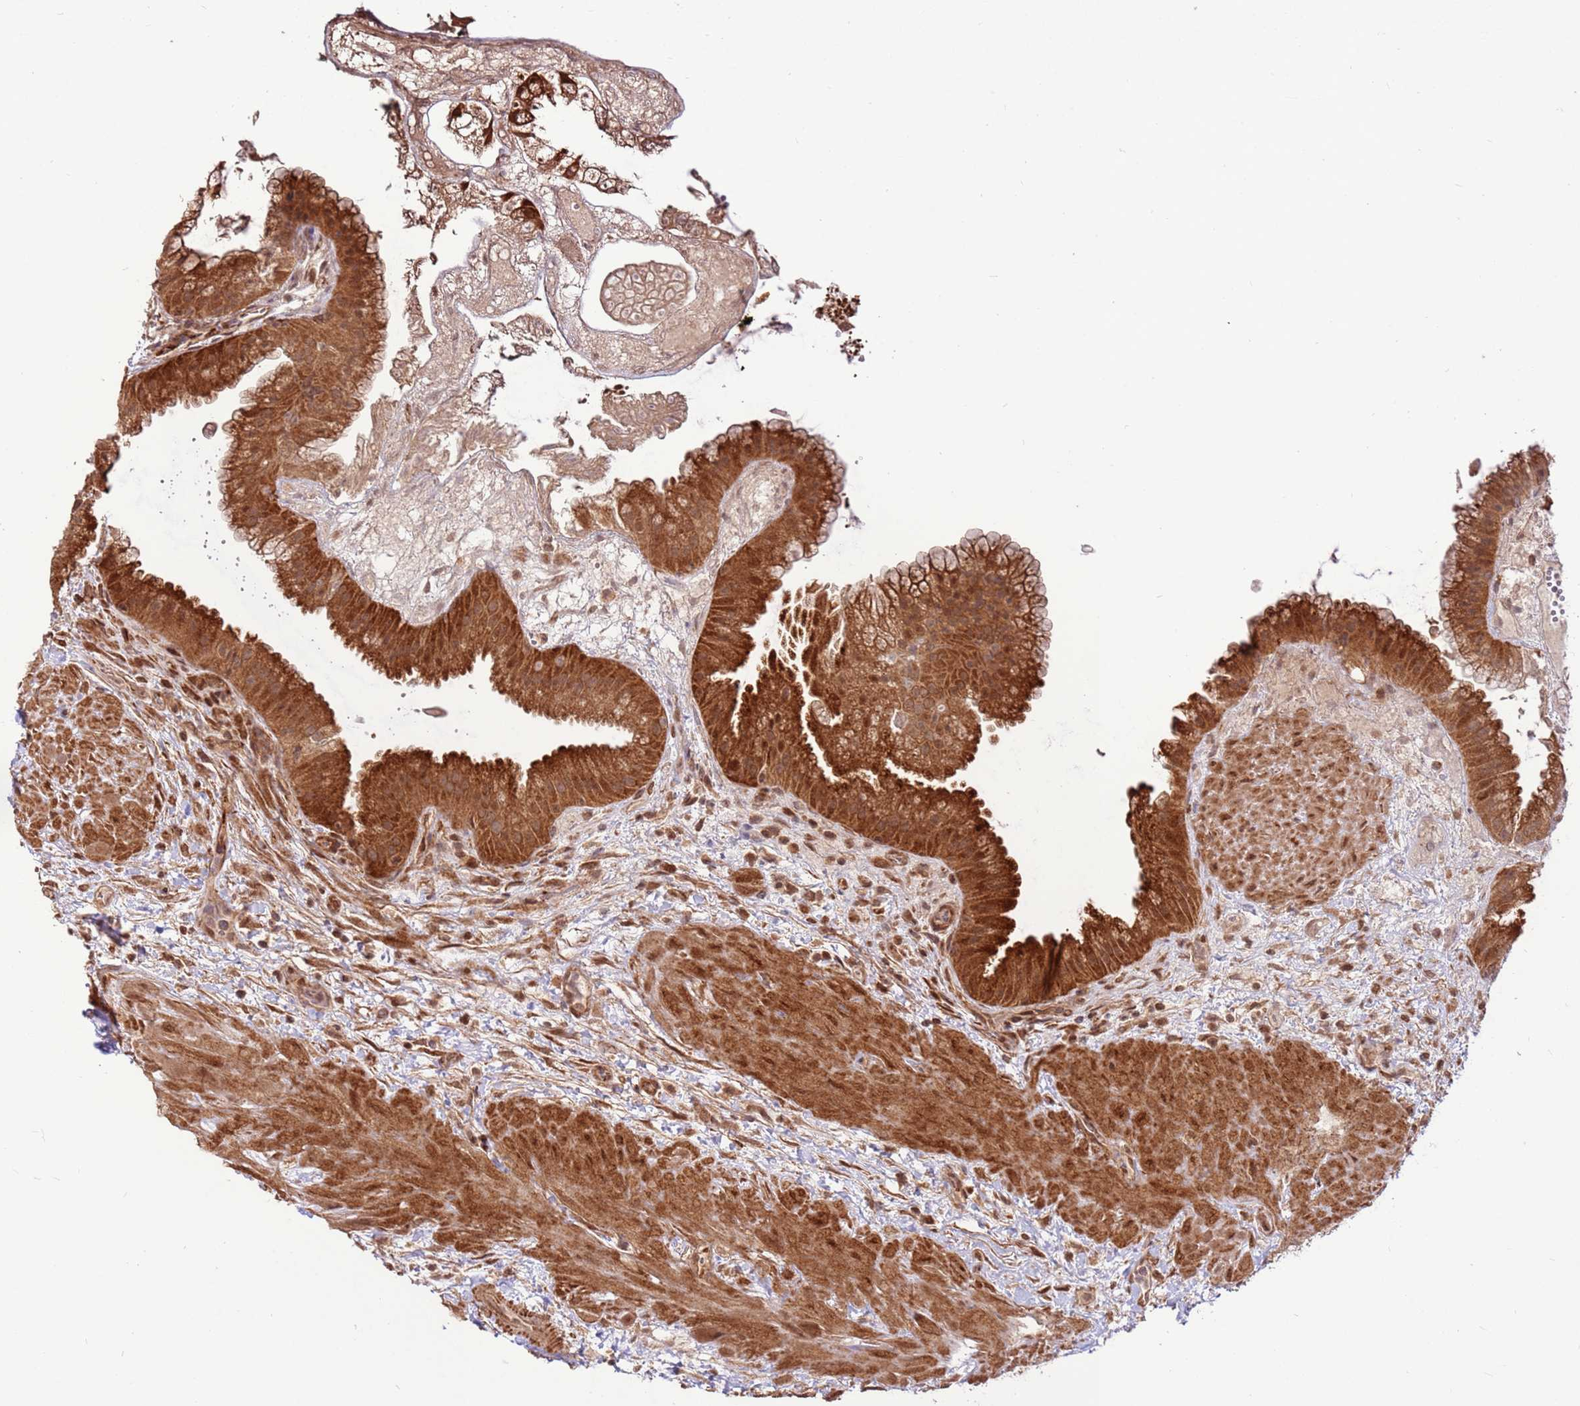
{"staining": {"intensity": "strong", "quantity": ">75%", "location": "cytoplasmic/membranous,nuclear"}, "tissue": "gallbladder", "cell_type": "Glandular cells", "image_type": "normal", "snomed": [{"axis": "morphology", "description": "Normal tissue, NOS"}, {"axis": "topography", "description": "Gallbladder"}], "caption": "IHC photomicrograph of unremarkable gallbladder stained for a protein (brown), which shows high levels of strong cytoplasmic/membranous,nuclear staining in approximately >75% of glandular cells.", "gene": "CCDC112", "patient": {"sex": "female", "age": 64}}